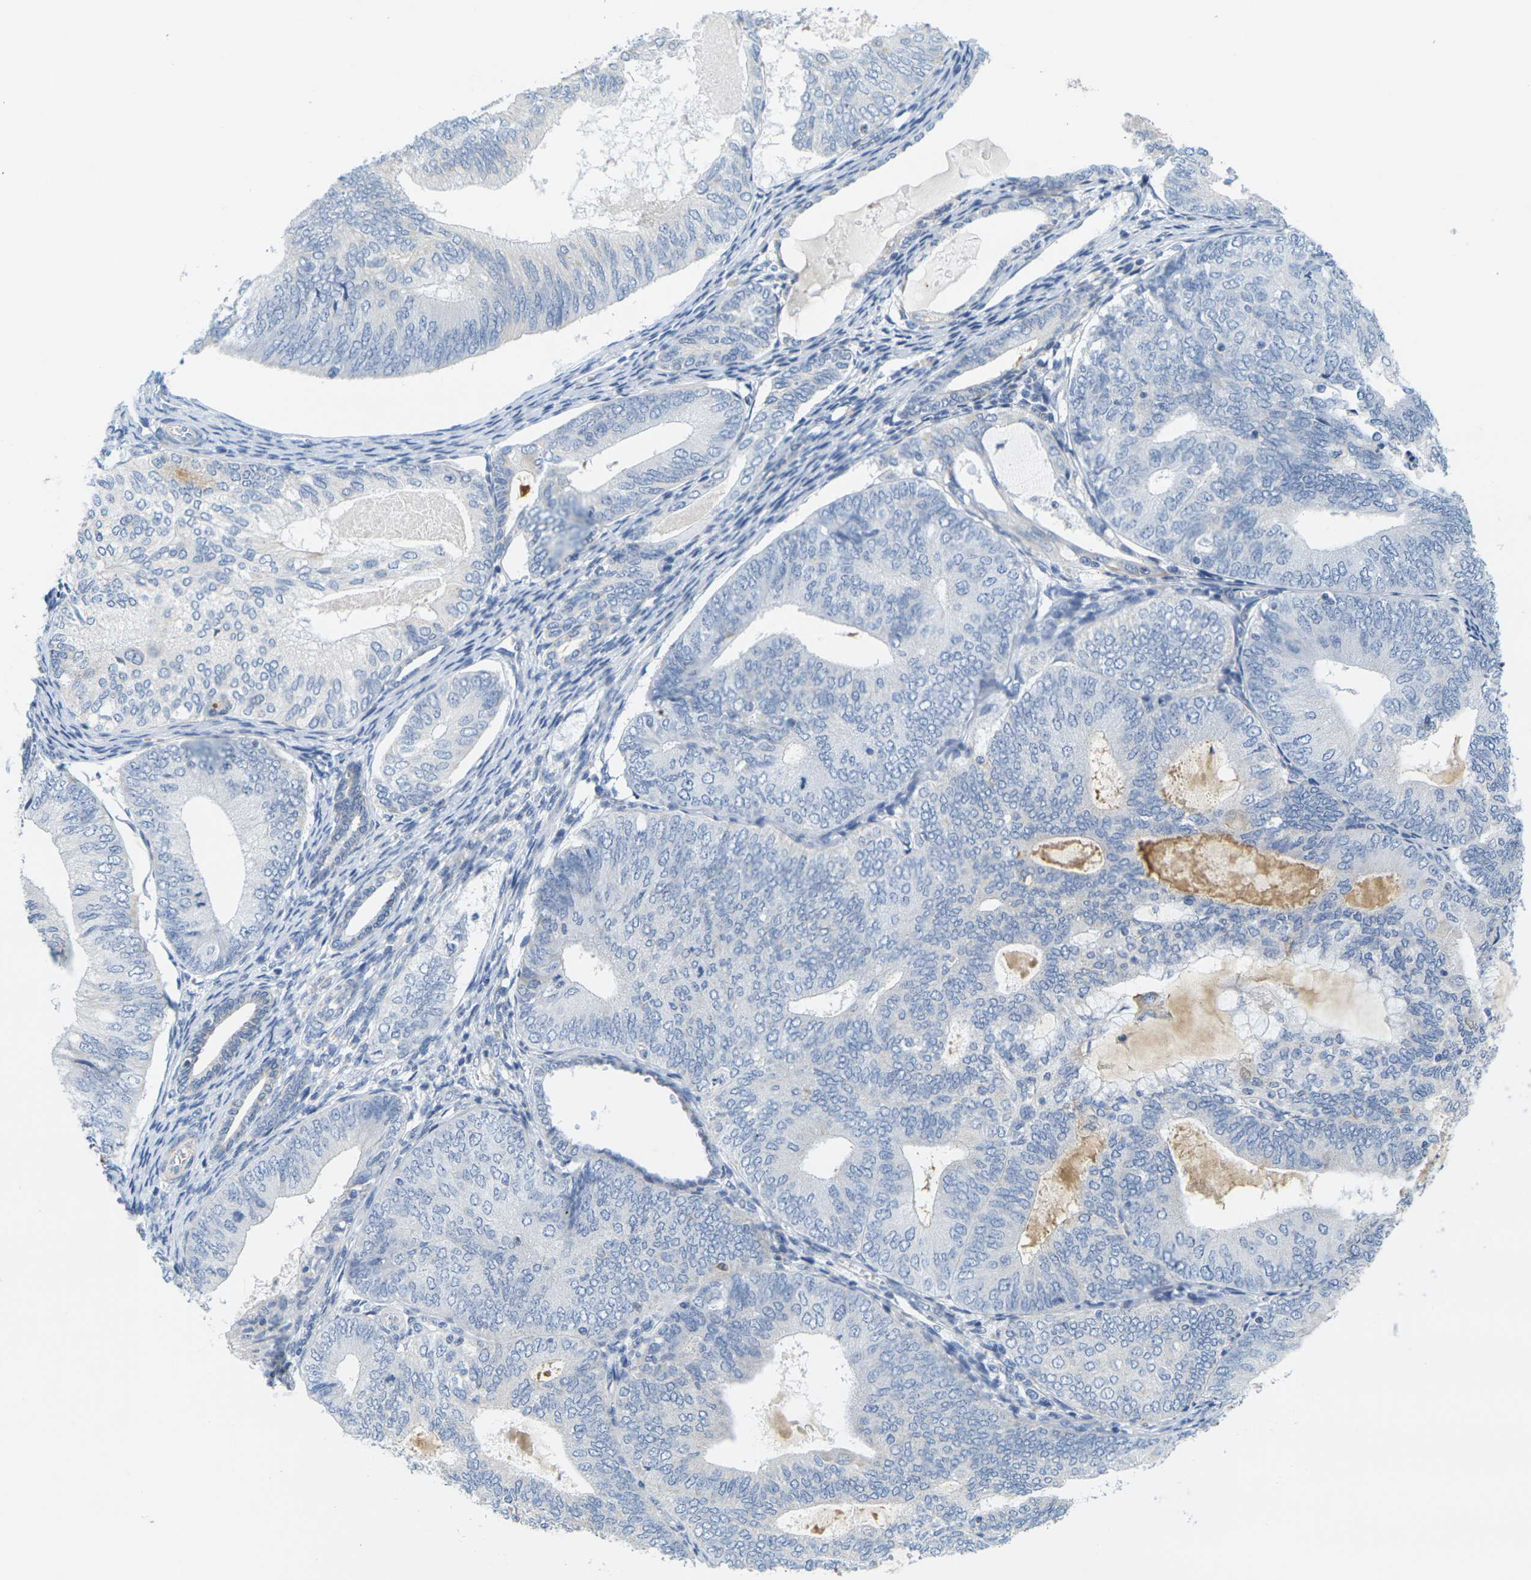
{"staining": {"intensity": "negative", "quantity": "none", "location": "none"}, "tissue": "endometrial cancer", "cell_type": "Tumor cells", "image_type": "cancer", "snomed": [{"axis": "morphology", "description": "Adenocarcinoma, NOS"}, {"axis": "topography", "description": "Endometrium"}], "caption": "IHC histopathology image of adenocarcinoma (endometrial) stained for a protein (brown), which shows no staining in tumor cells.", "gene": "KLK5", "patient": {"sex": "female", "age": 81}}